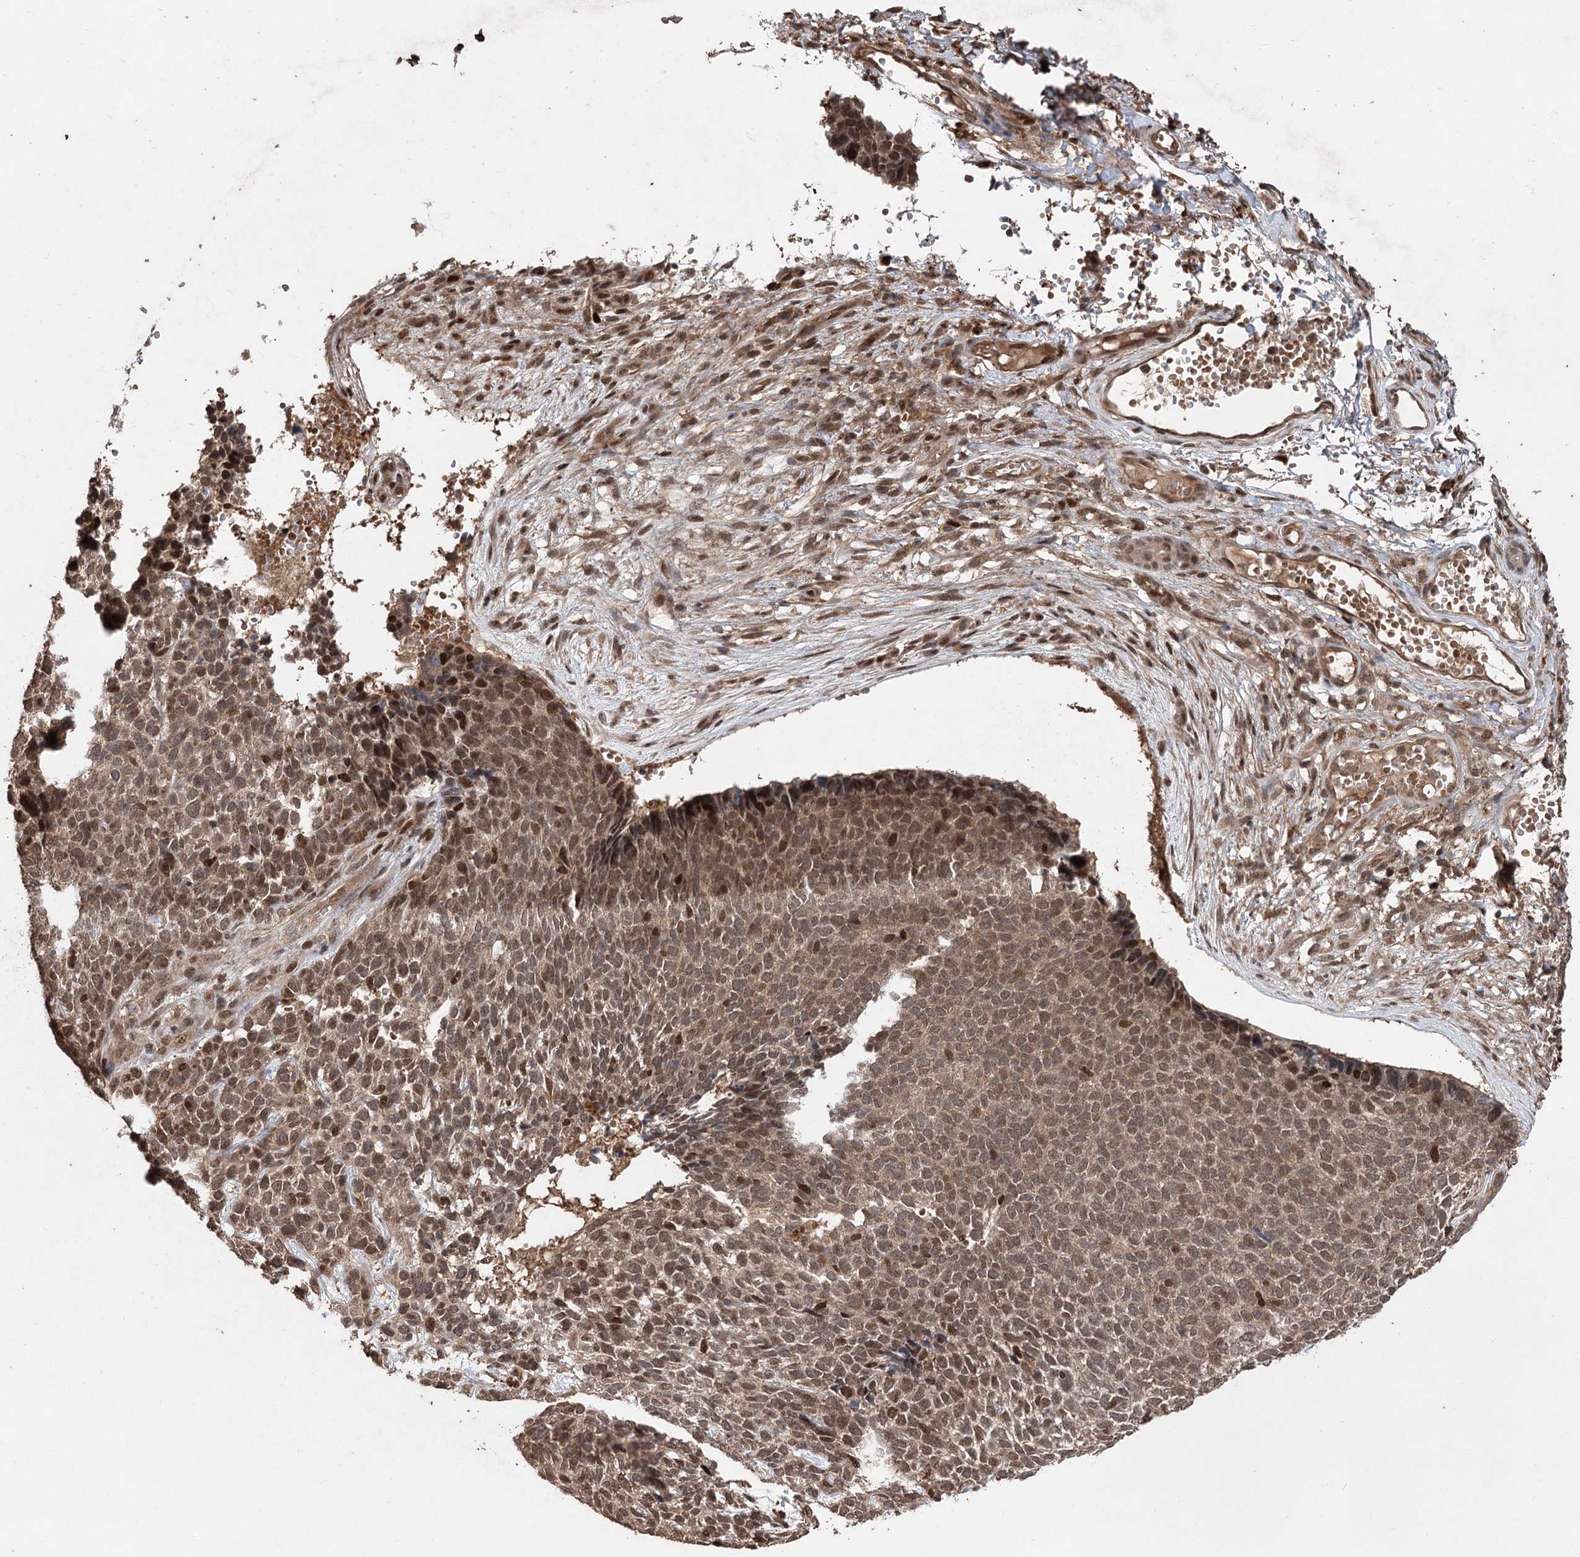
{"staining": {"intensity": "moderate", "quantity": ">75%", "location": "cytoplasmic/membranous,nuclear"}, "tissue": "skin cancer", "cell_type": "Tumor cells", "image_type": "cancer", "snomed": [{"axis": "morphology", "description": "Basal cell carcinoma"}, {"axis": "topography", "description": "Skin"}], "caption": "Basal cell carcinoma (skin) was stained to show a protein in brown. There is medium levels of moderate cytoplasmic/membranous and nuclear positivity in approximately >75% of tumor cells.", "gene": "FBXO7", "patient": {"sex": "female", "age": 84}}